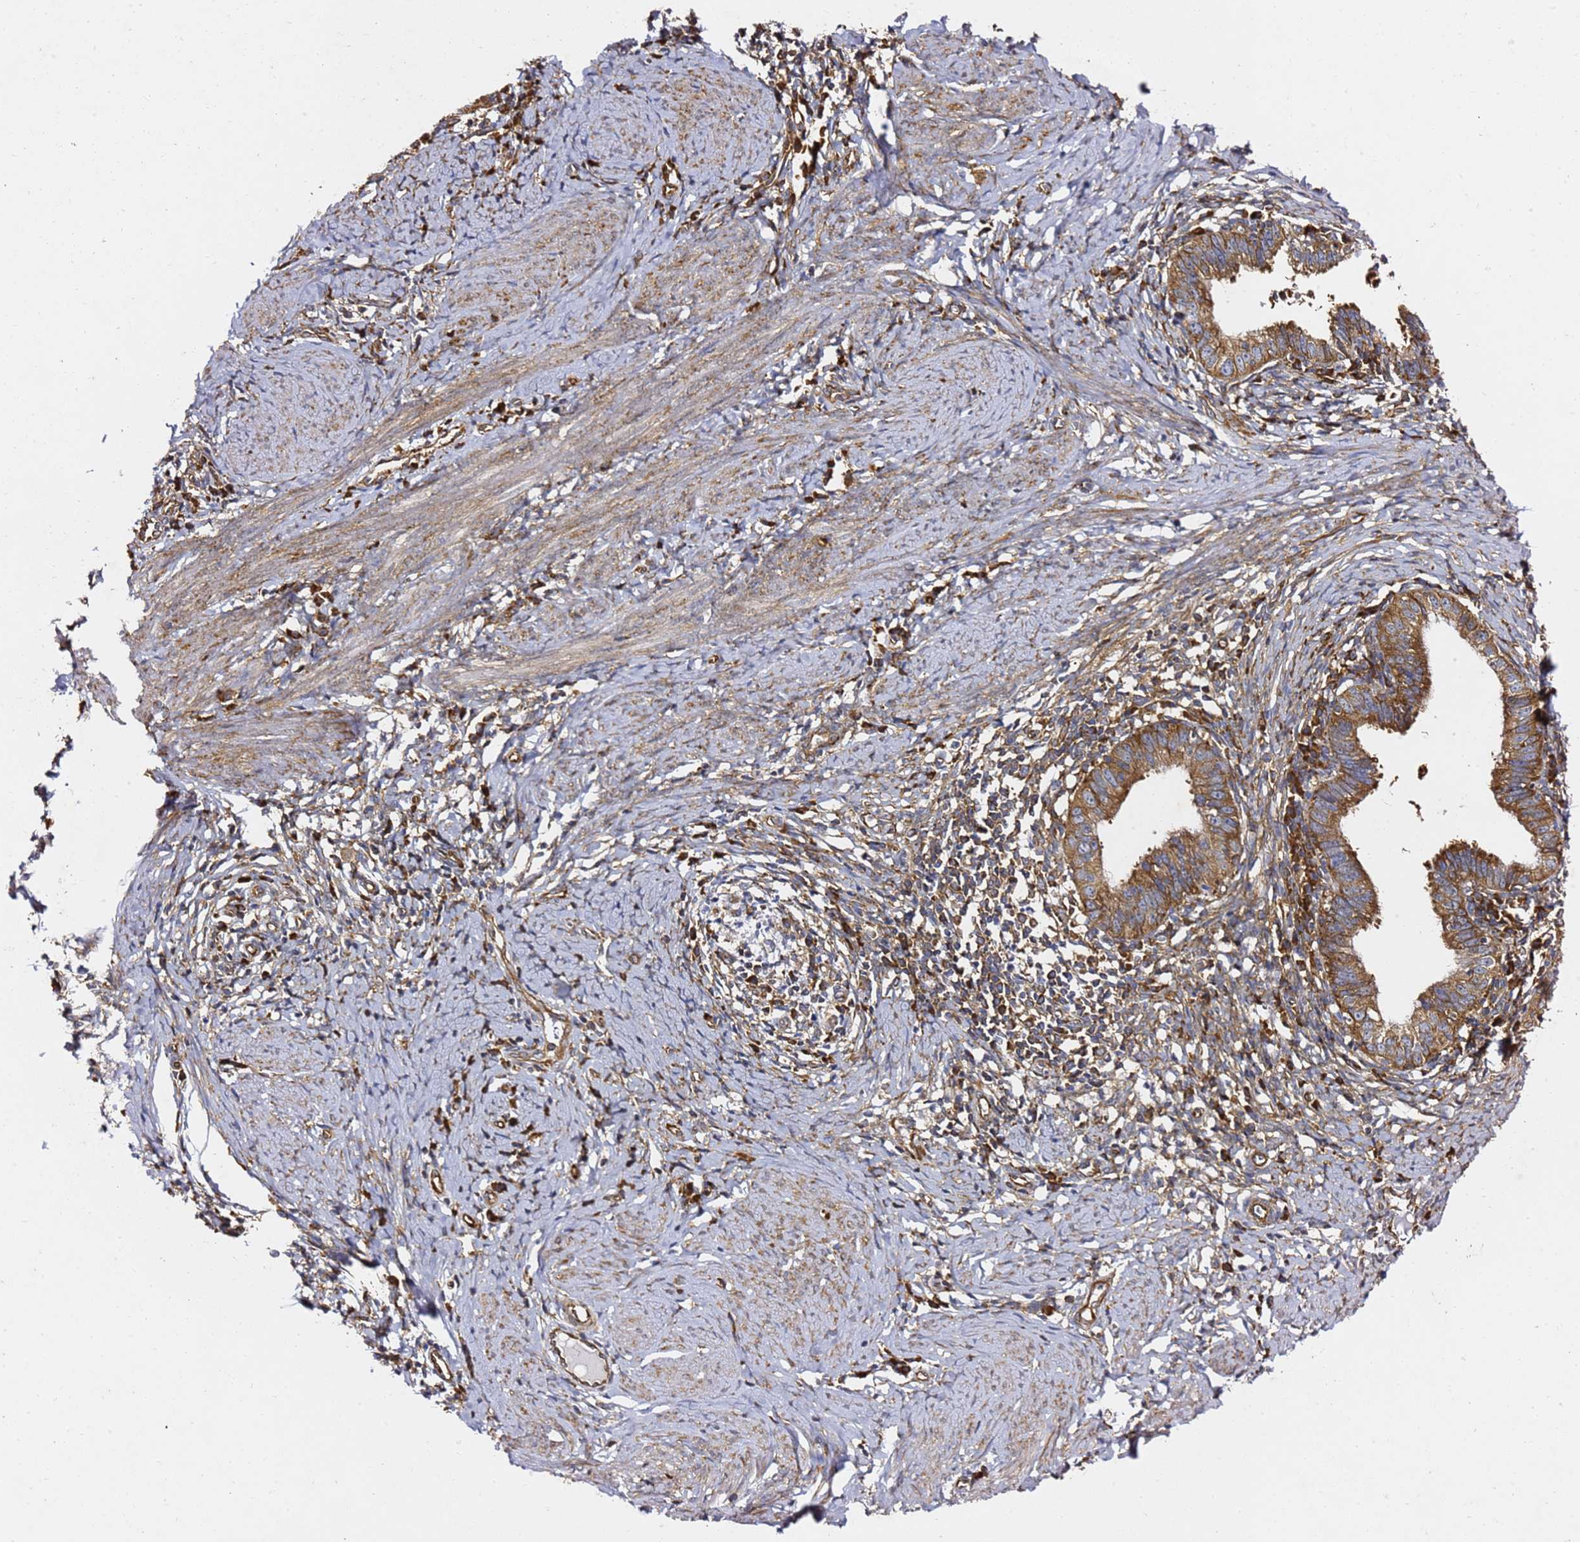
{"staining": {"intensity": "moderate", "quantity": ">75%", "location": "cytoplasmic/membranous"}, "tissue": "cervical cancer", "cell_type": "Tumor cells", "image_type": "cancer", "snomed": [{"axis": "morphology", "description": "Adenocarcinoma, NOS"}, {"axis": "topography", "description": "Cervix"}], "caption": "This is an image of immunohistochemistry staining of cervical cancer (adenocarcinoma), which shows moderate expression in the cytoplasmic/membranous of tumor cells.", "gene": "TPST1", "patient": {"sex": "female", "age": 36}}